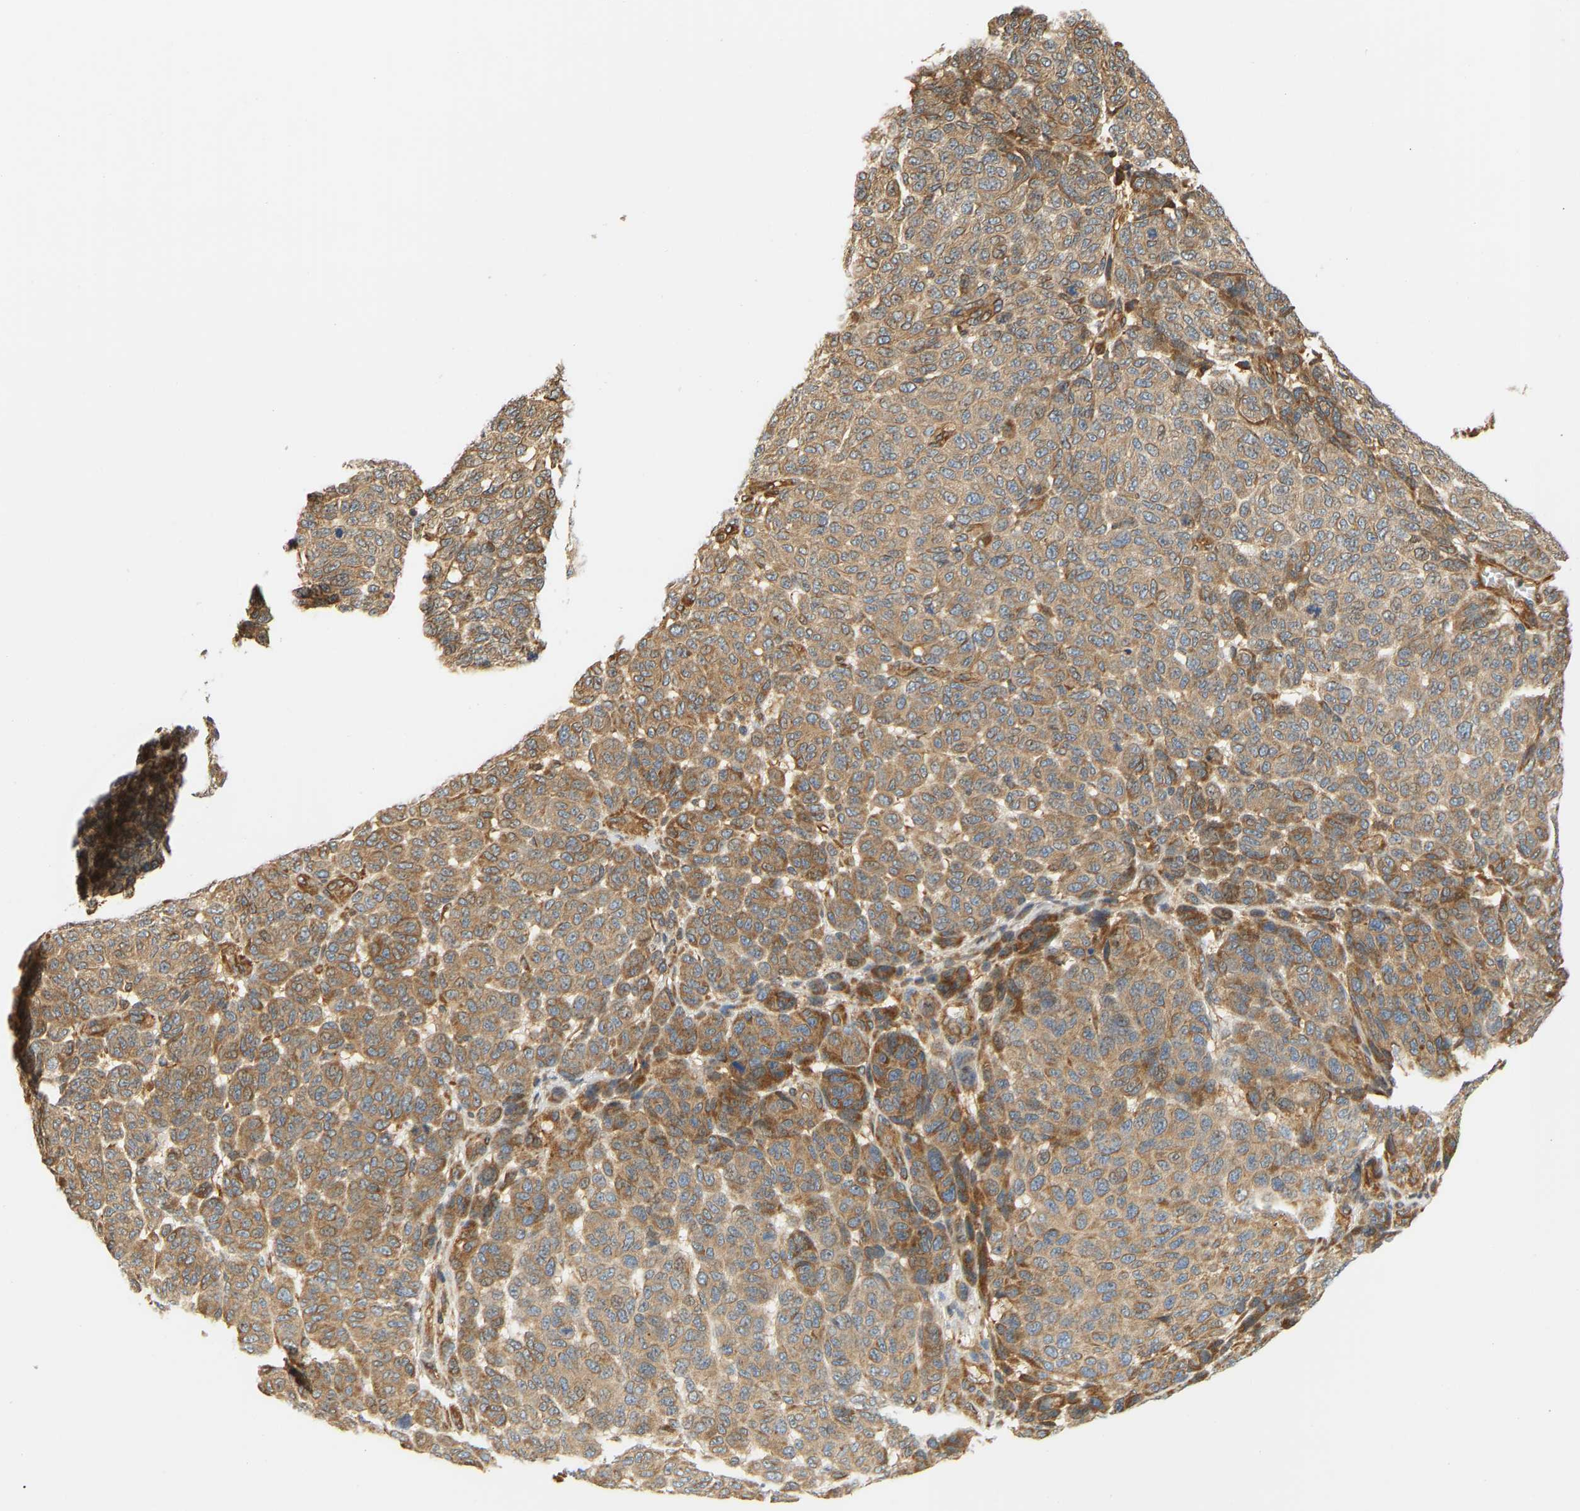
{"staining": {"intensity": "moderate", "quantity": ">75%", "location": "cytoplasmic/membranous"}, "tissue": "melanoma", "cell_type": "Tumor cells", "image_type": "cancer", "snomed": [{"axis": "morphology", "description": "Malignant melanoma, NOS"}, {"axis": "topography", "description": "Skin"}], "caption": "This is an image of IHC staining of melanoma, which shows moderate expression in the cytoplasmic/membranous of tumor cells.", "gene": "CEP57", "patient": {"sex": "male", "age": 59}}